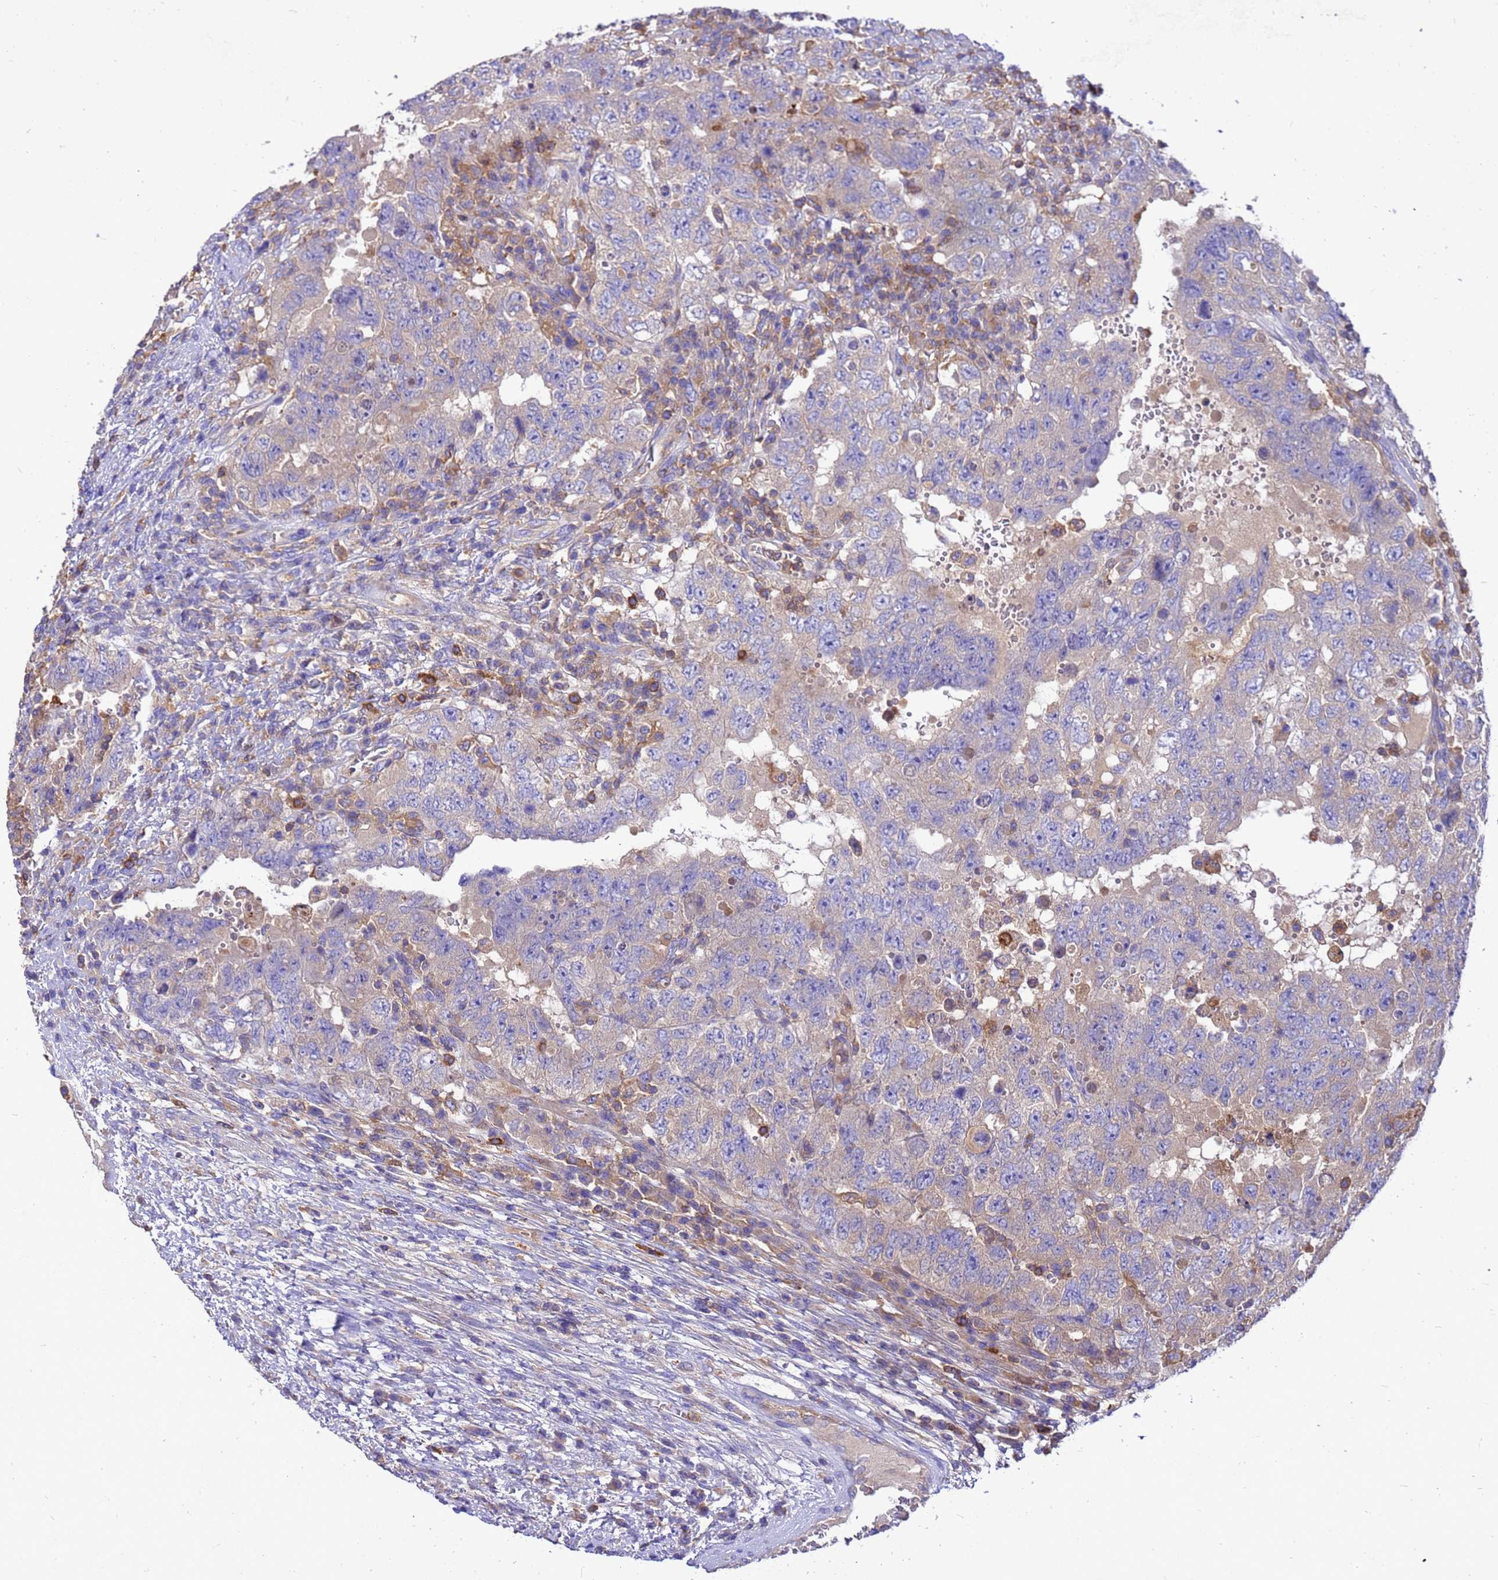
{"staining": {"intensity": "negative", "quantity": "none", "location": "none"}, "tissue": "testis cancer", "cell_type": "Tumor cells", "image_type": "cancer", "snomed": [{"axis": "morphology", "description": "Carcinoma, Embryonal, NOS"}, {"axis": "topography", "description": "Testis"}], "caption": "Photomicrograph shows no protein expression in tumor cells of embryonal carcinoma (testis) tissue.", "gene": "ZNF235", "patient": {"sex": "male", "age": 26}}